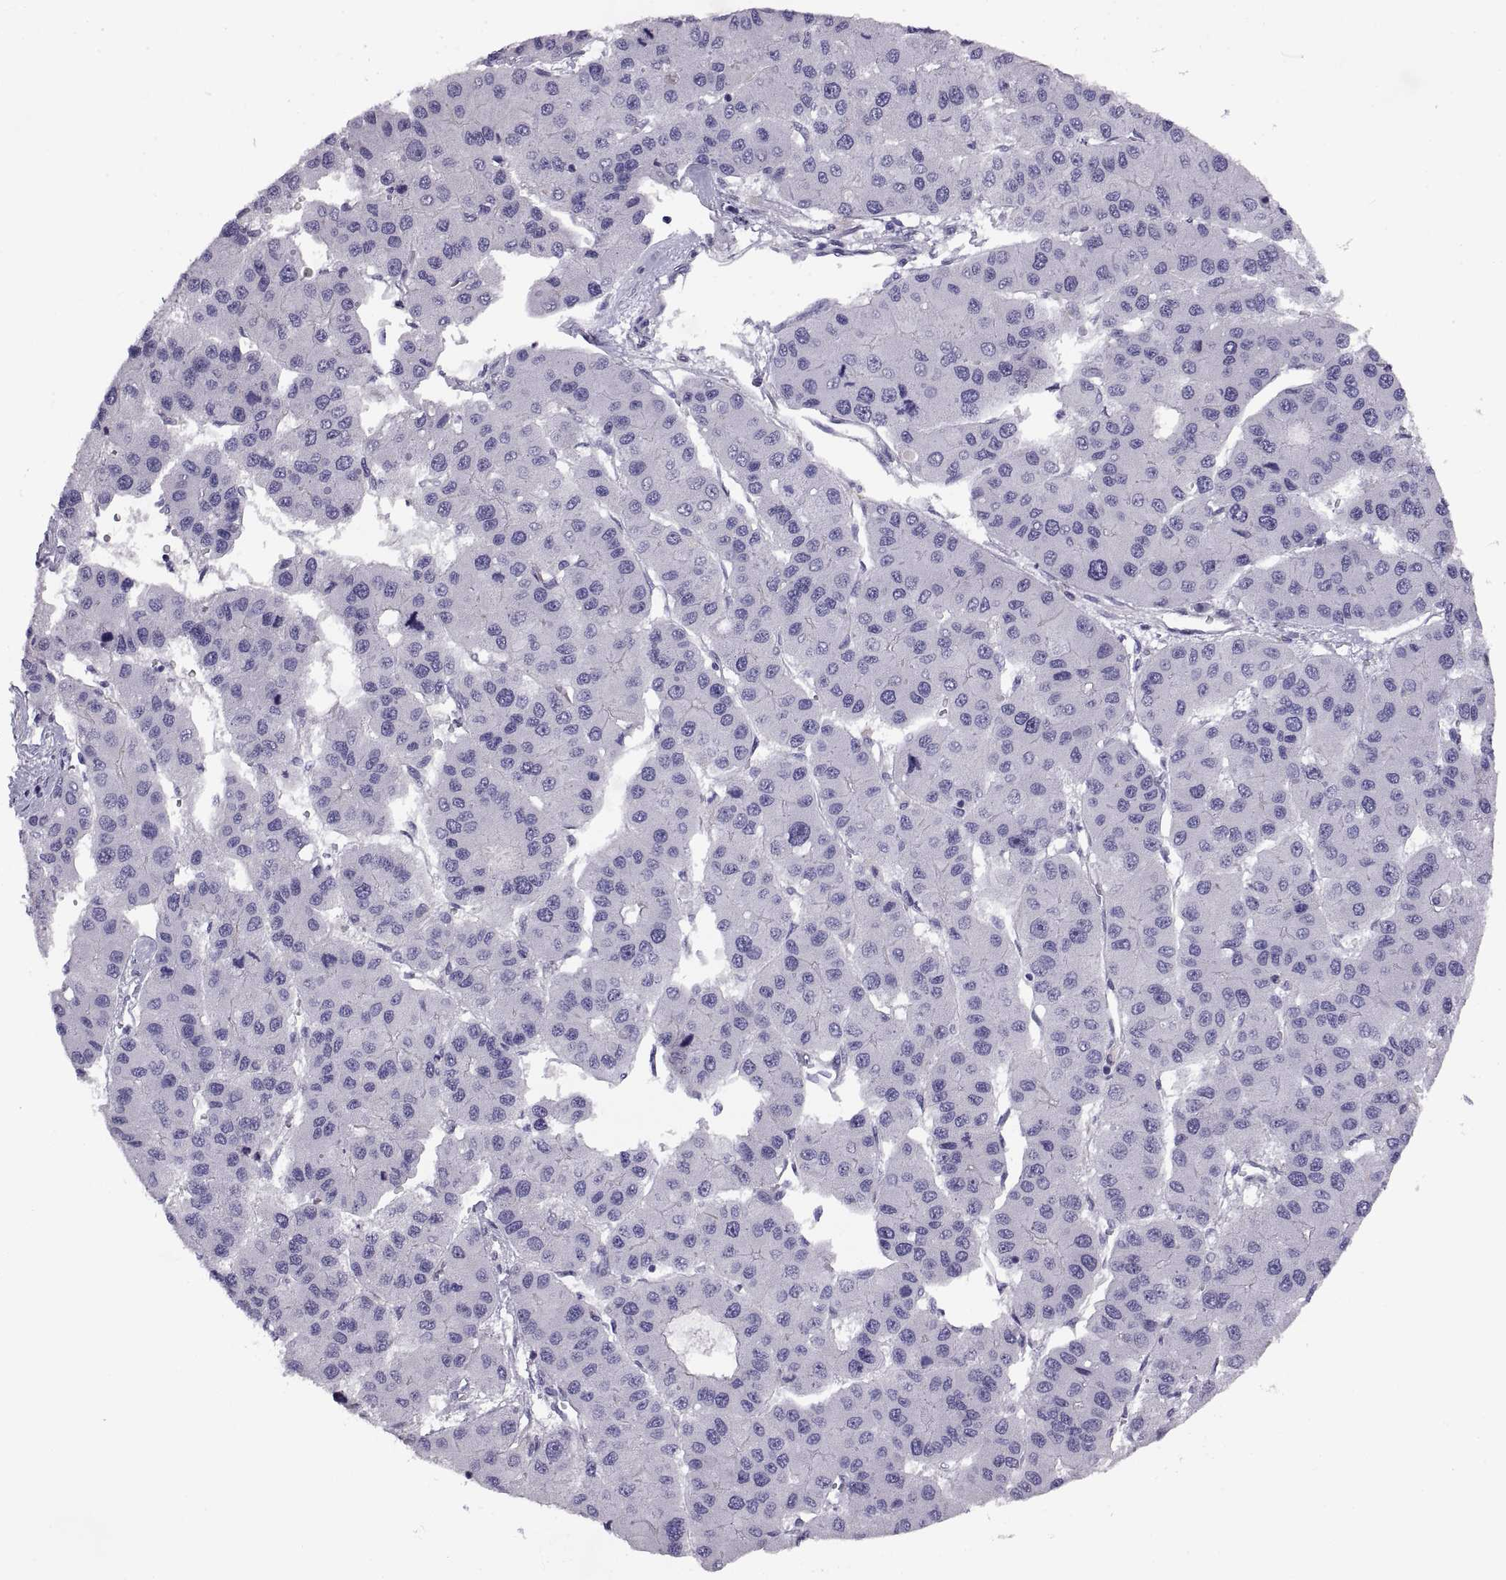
{"staining": {"intensity": "negative", "quantity": "none", "location": "none"}, "tissue": "liver cancer", "cell_type": "Tumor cells", "image_type": "cancer", "snomed": [{"axis": "morphology", "description": "Carcinoma, Hepatocellular, NOS"}, {"axis": "topography", "description": "Liver"}], "caption": "Immunohistochemistry (IHC) image of liver hepatocellular carcinoma stained for a protein (brown), which displays no positivity in tumor cells.", "gene": "CRYBB3", "patient": {"sex": "male", "age": 73}}